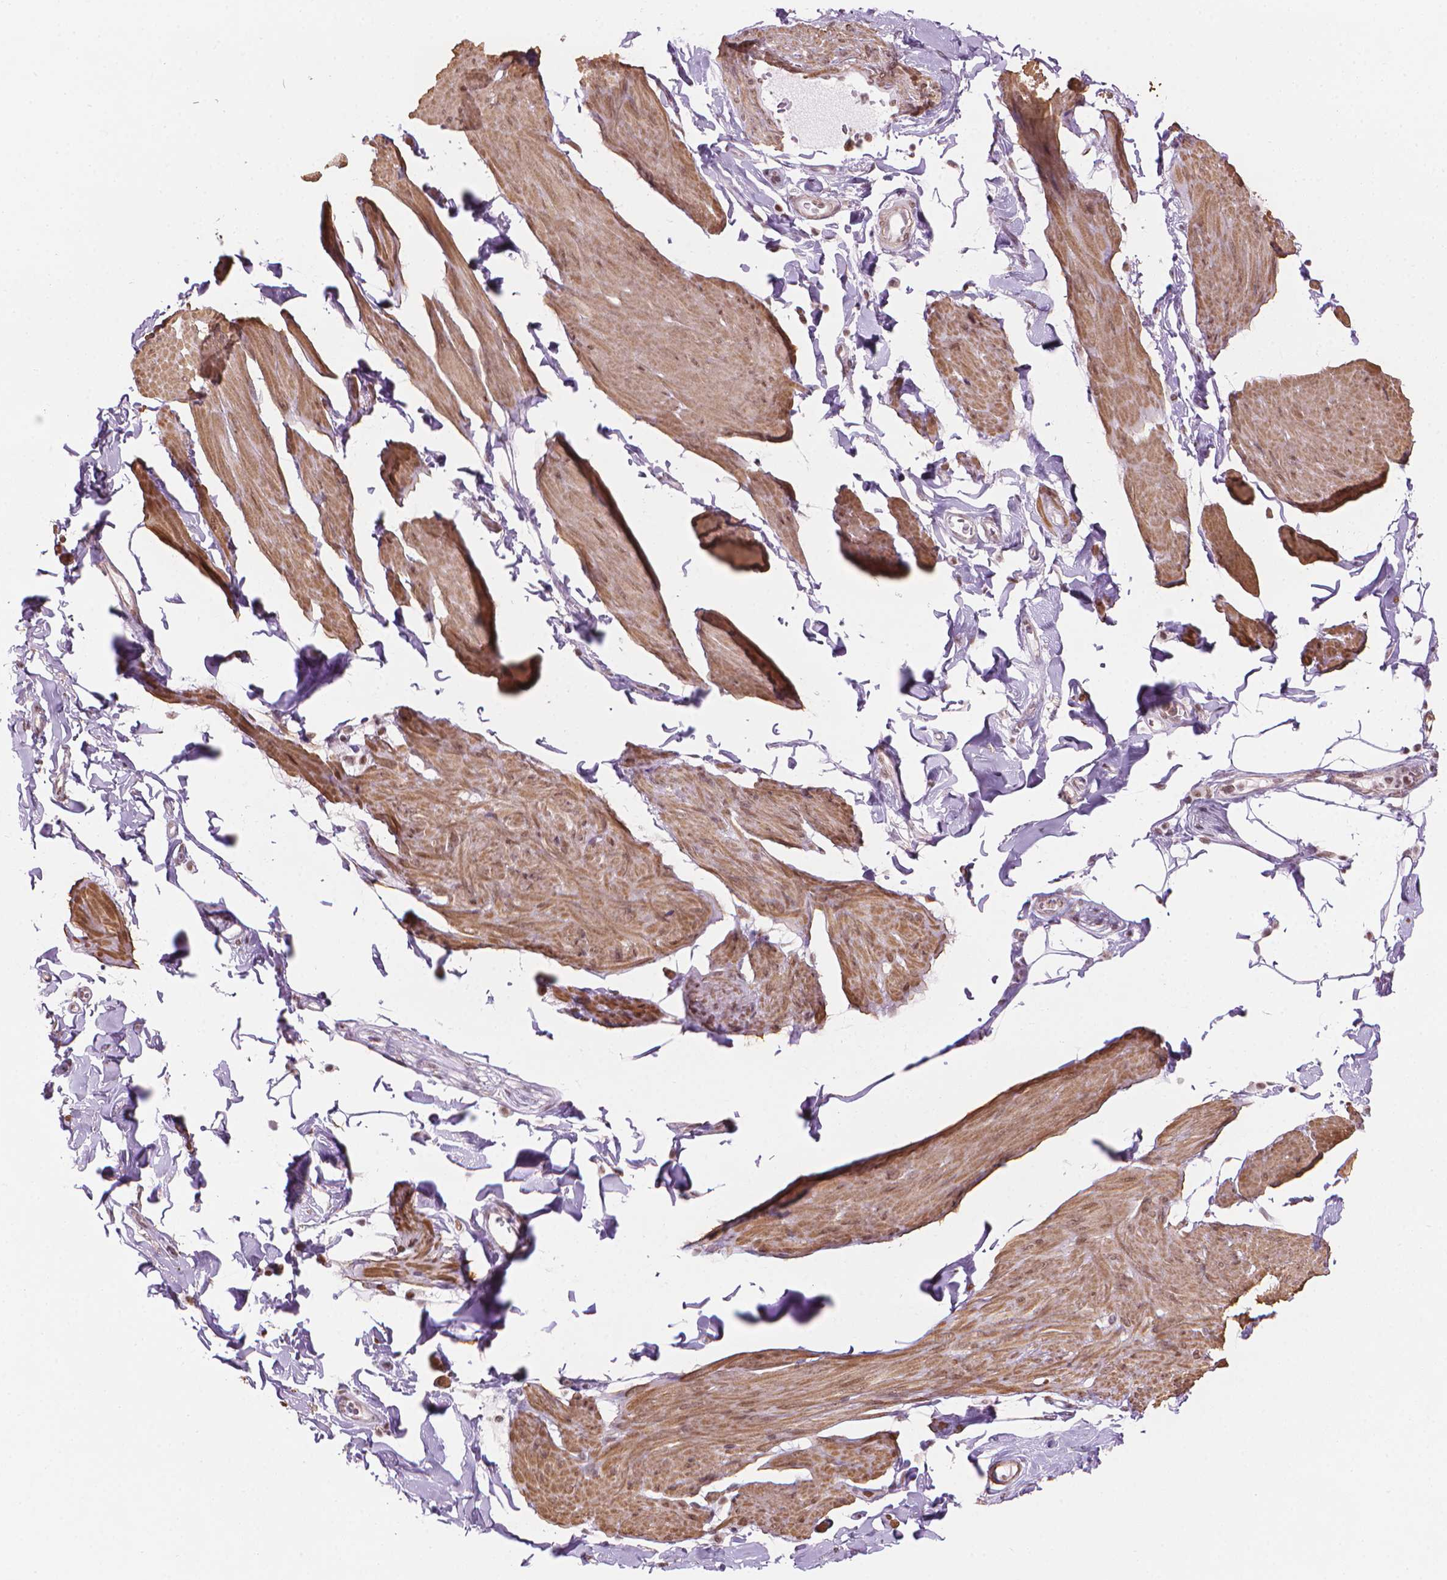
{"staining": {"intensity": "moderate", "quantity": ">75%", "location": "cytoplasmic/membranous"}, "tissue": "smooth muscle", "cell_type": "Smooth muscle cells", "image_type": "normal", "snomed": [{"axis": "morphology", "description": "Normal tissue, NOS"}, {"axis": "topography", "description": "Adipose tissue"}, {"axis": "topography", "description": "Smooth muscle"}, {"axis": "topography", "description": "Peripheral nerve tissue"}], "caption": "DAB immunohistochemical staining of benign smooth muscle exhibits moderate cytoplasmic/membranous protein expression in approximately >75% of smooth muscle cells.", "gene": "HOXD4", "patient": {"sex": "male", "age": 83}}